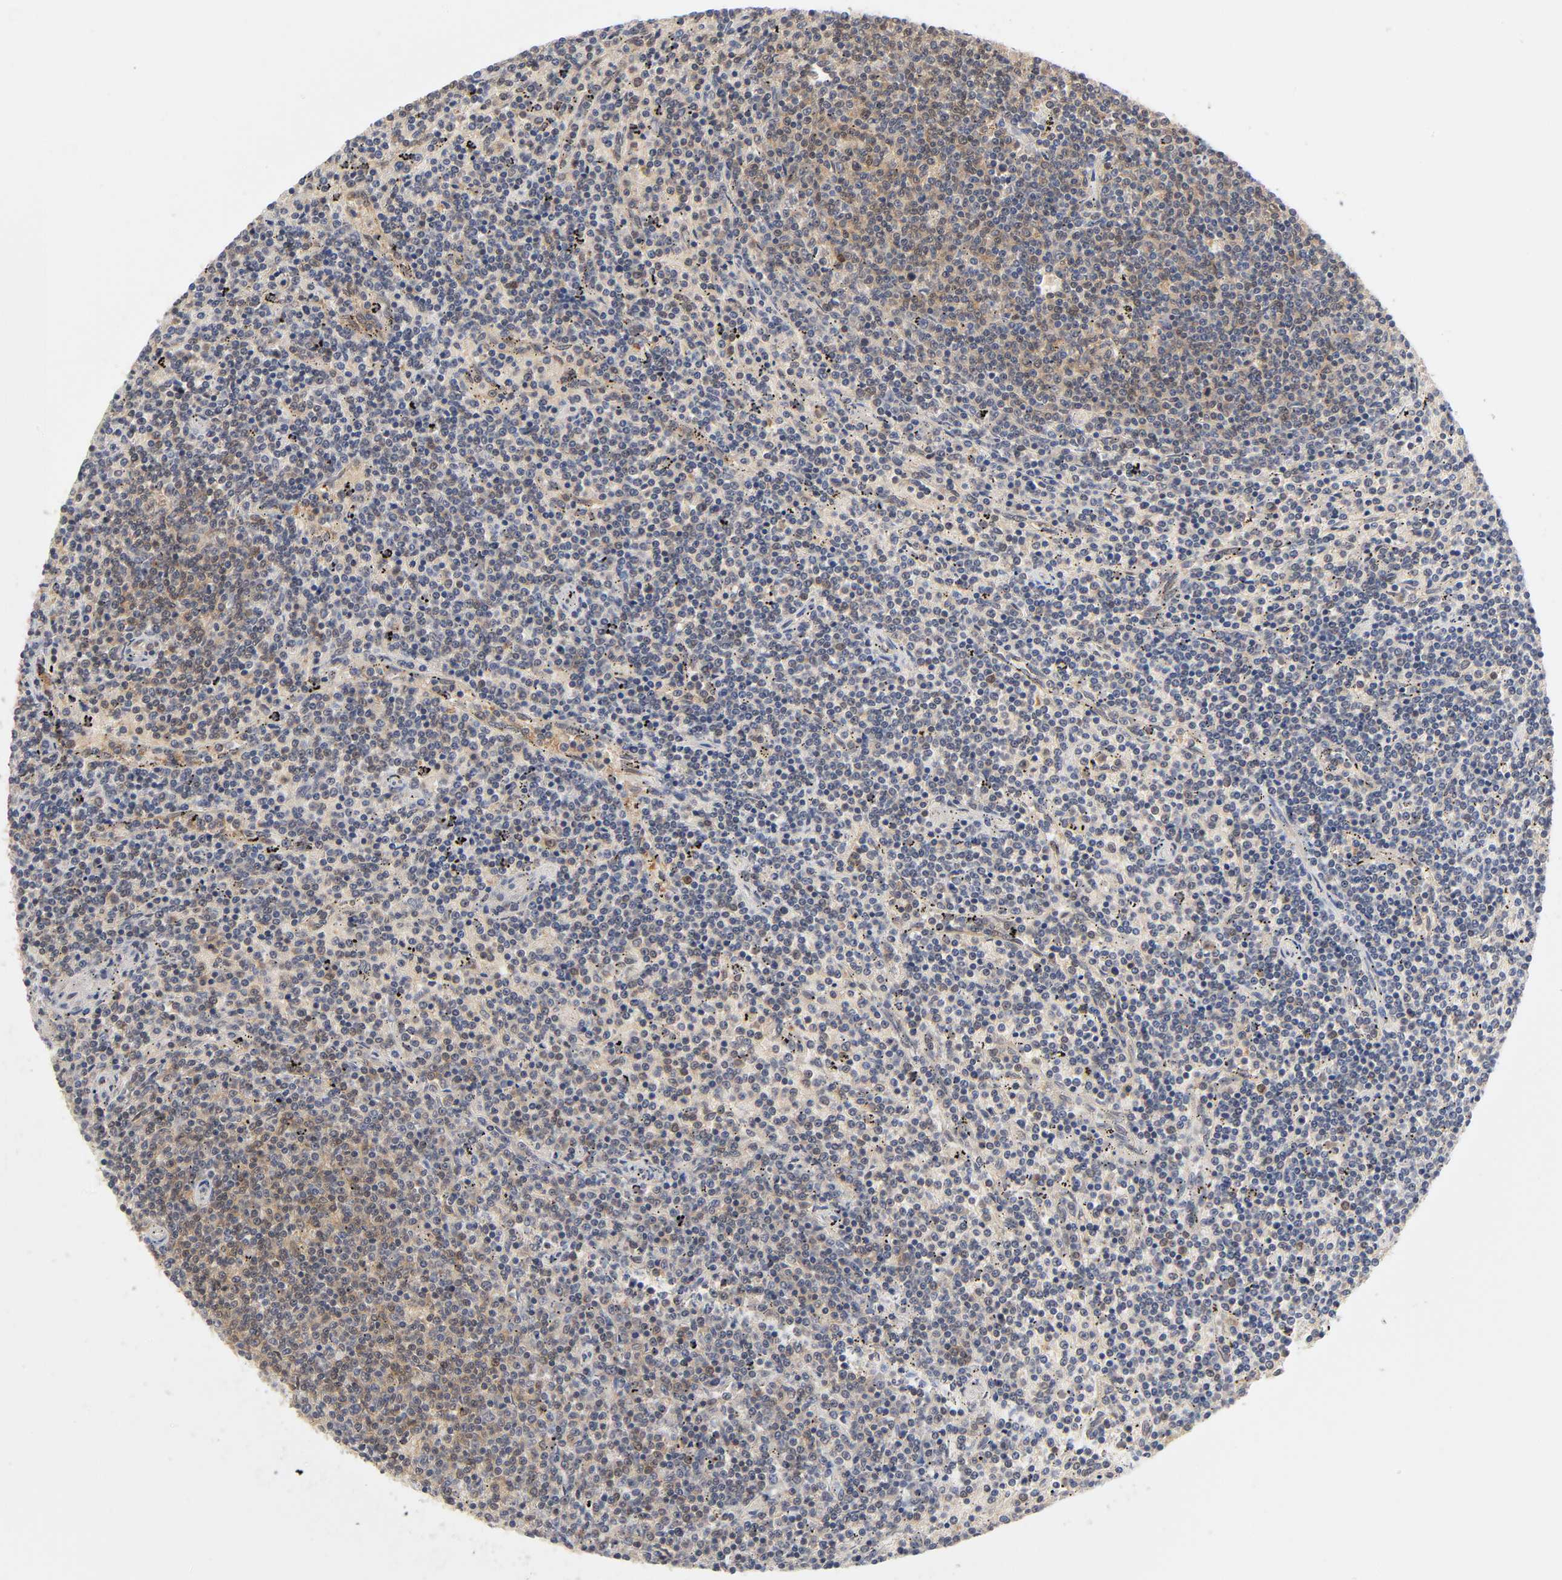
{"staining": {"intensity": "weak", "quantity": "25%-75%", "location": "cytoplasmic/membranous"}, "tissue": "lymphoma", "cell_type": "Tumor cells", "image_type": "cancer", "snomed": [{"axis": "morphology", "description": "Malignant lymphoma, non-Hodgkin's type, Low grade"}, {"axis": "topography", "description": "Spleen"}], "caption": "Weak cytoplasmic/membranous expression for a protein is present in about 25%-75% of tumor cells of lymphoma using immunohistochemistry (IHC).", "gene": "DFFB", "patient": {"sex": "female", "age": 50}}